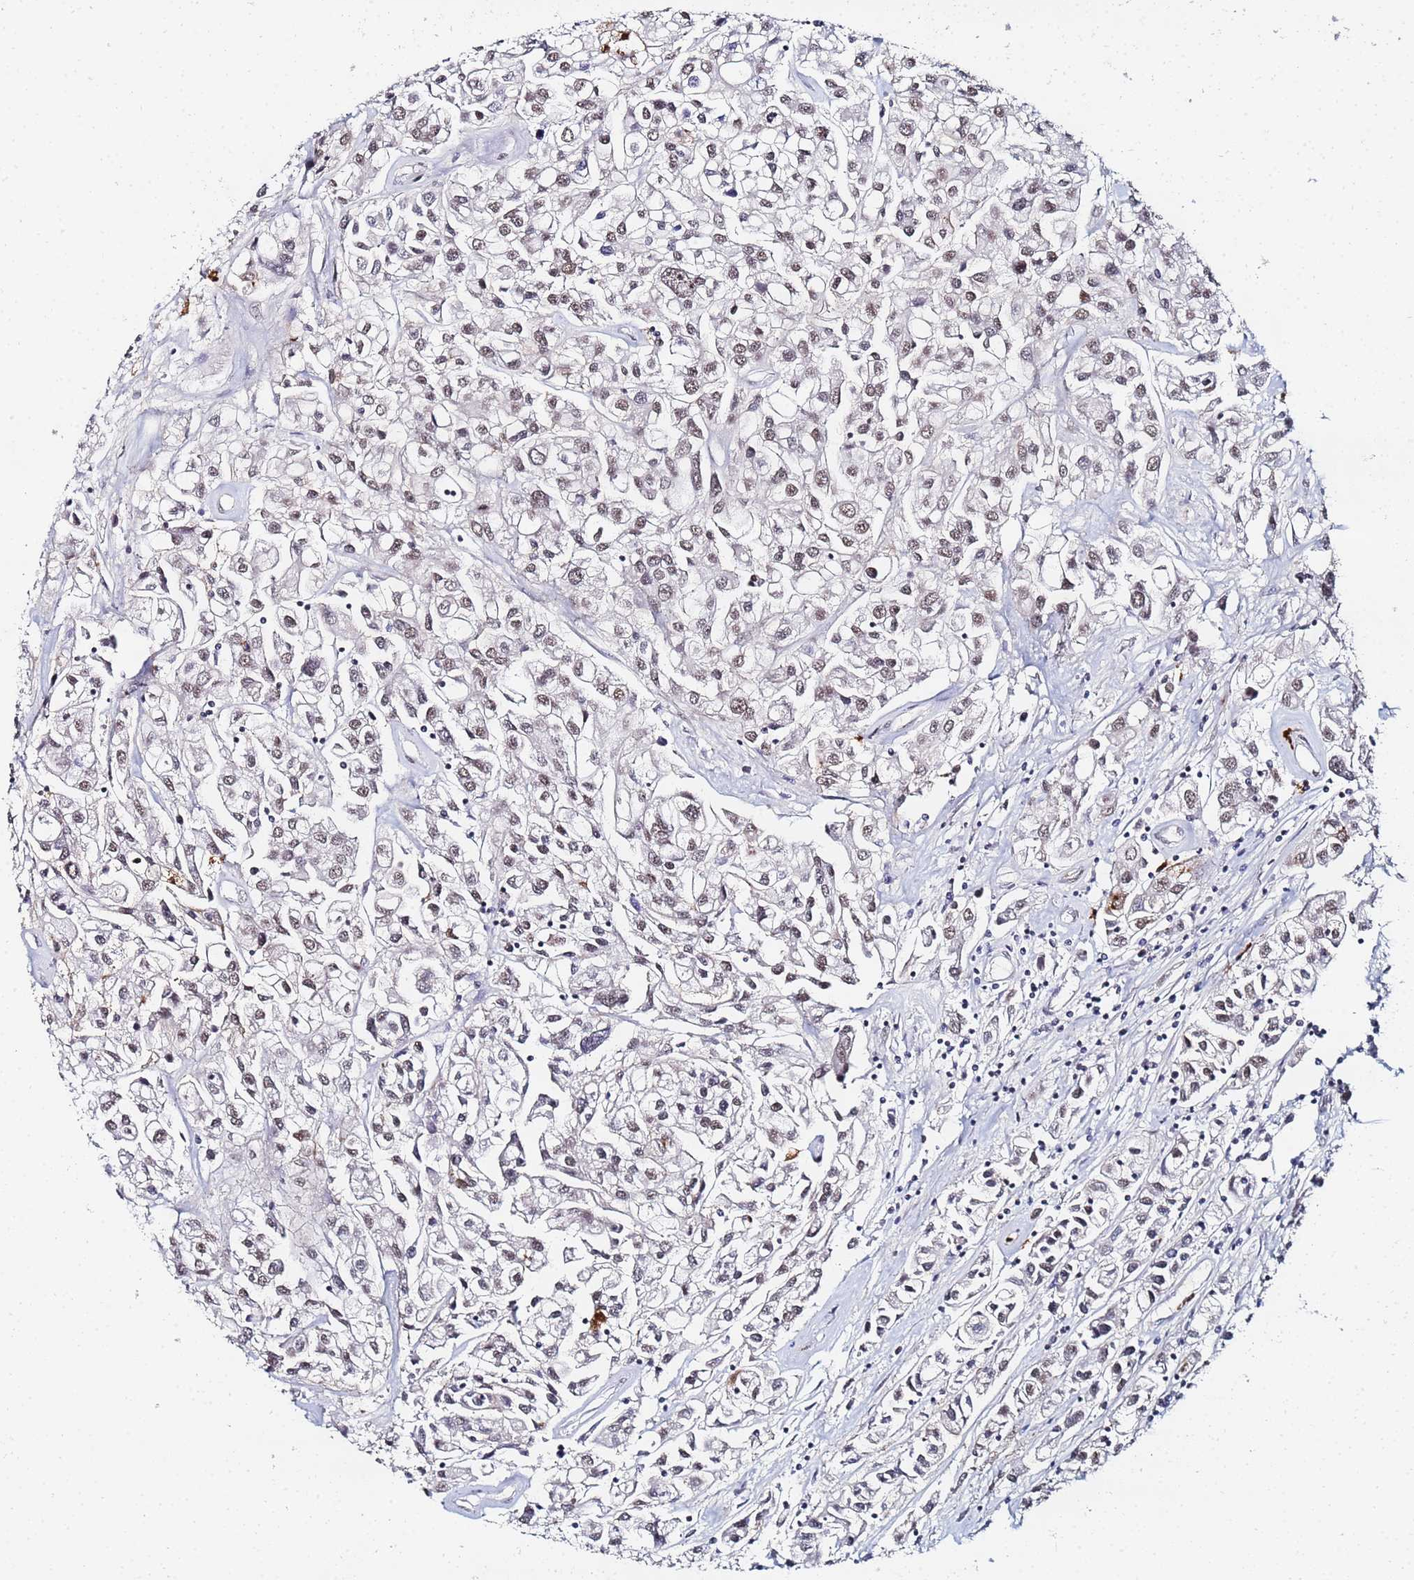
{"staining": {"intensity": "weak", "quantity": "<25%", "location": "nuclear"}, "tissue": "urothelial cancer", "cell_type": "Tumor cells", "image_type": "cancer", "snomed": [{"axis": "morphology", "description": "Urothelial carcinoma, High grade"}, {"axis": "topography", "description": "Urinary bladder"}], "caption": "High power microscopy photomicrograph of an immunohistochemistry (IHC) image of urothelial carcinoma (high-grade), revealing no significant staining in tumor cells.", "gene": "MTCL1", "patient": {"sex": "male", "age": 67}}